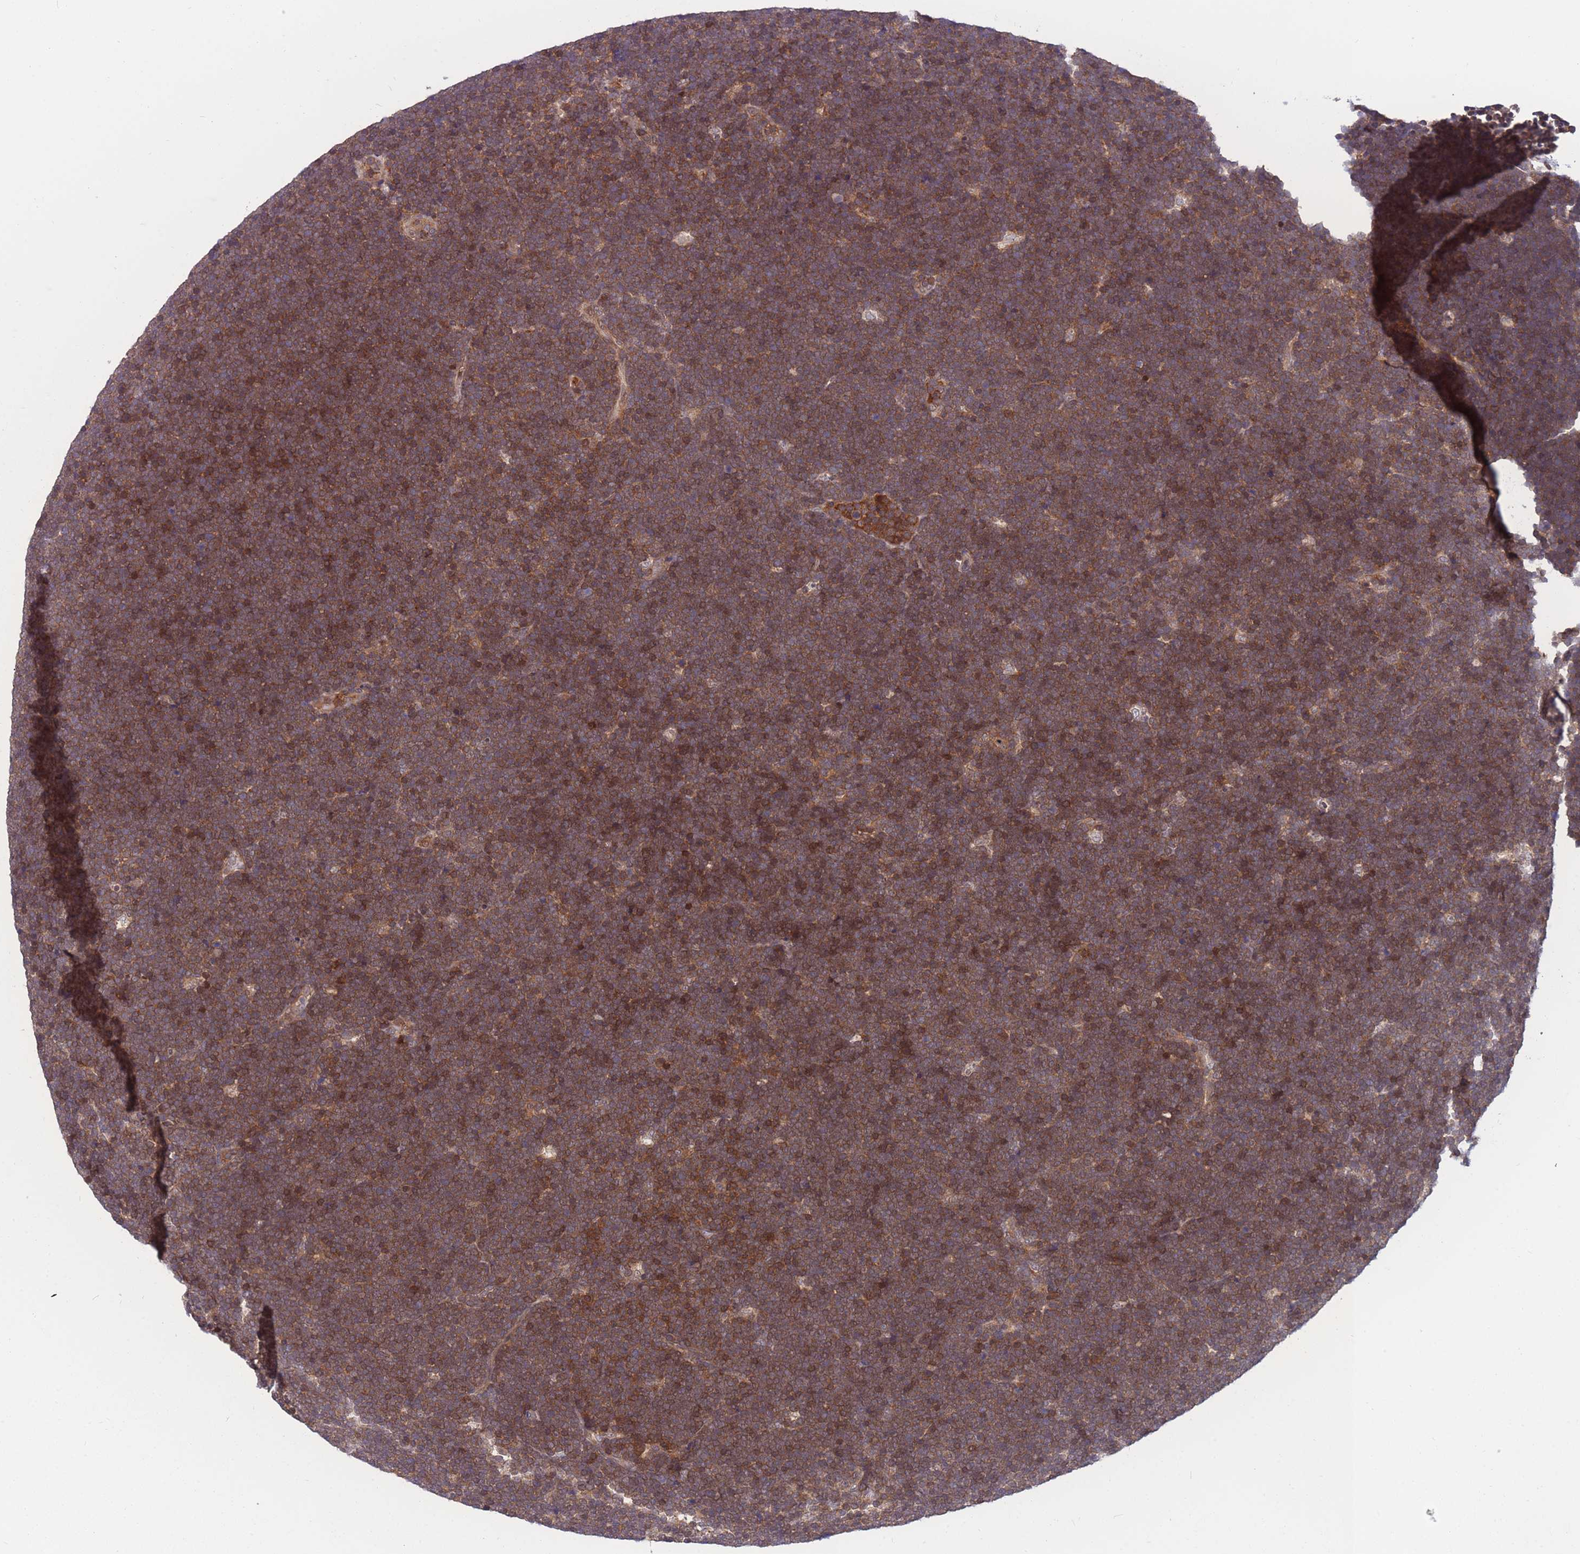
{"staining": {"intensity": "moderate", "quantity": ">75%", "location": "cytoplasmic/membranous"}, "tissue": "lymphoma", "cell_type": "Tumor cells", "image_type": "cancer", "snomed": [{"axis": "morphology", "description": "Malignant lymphoma, non-Hodgkin's type, High grade"}, {"axis": "topography", "description": "Lymph node"}], "caption": "Immunohistochemical staining of lymphoma reveals medium levels of moderate cytoplasmic/membranous protein staining in approximately >75% of tumor cells.", "gene": "UBE2N", "patient": {"sex": "male", "age": 13}}